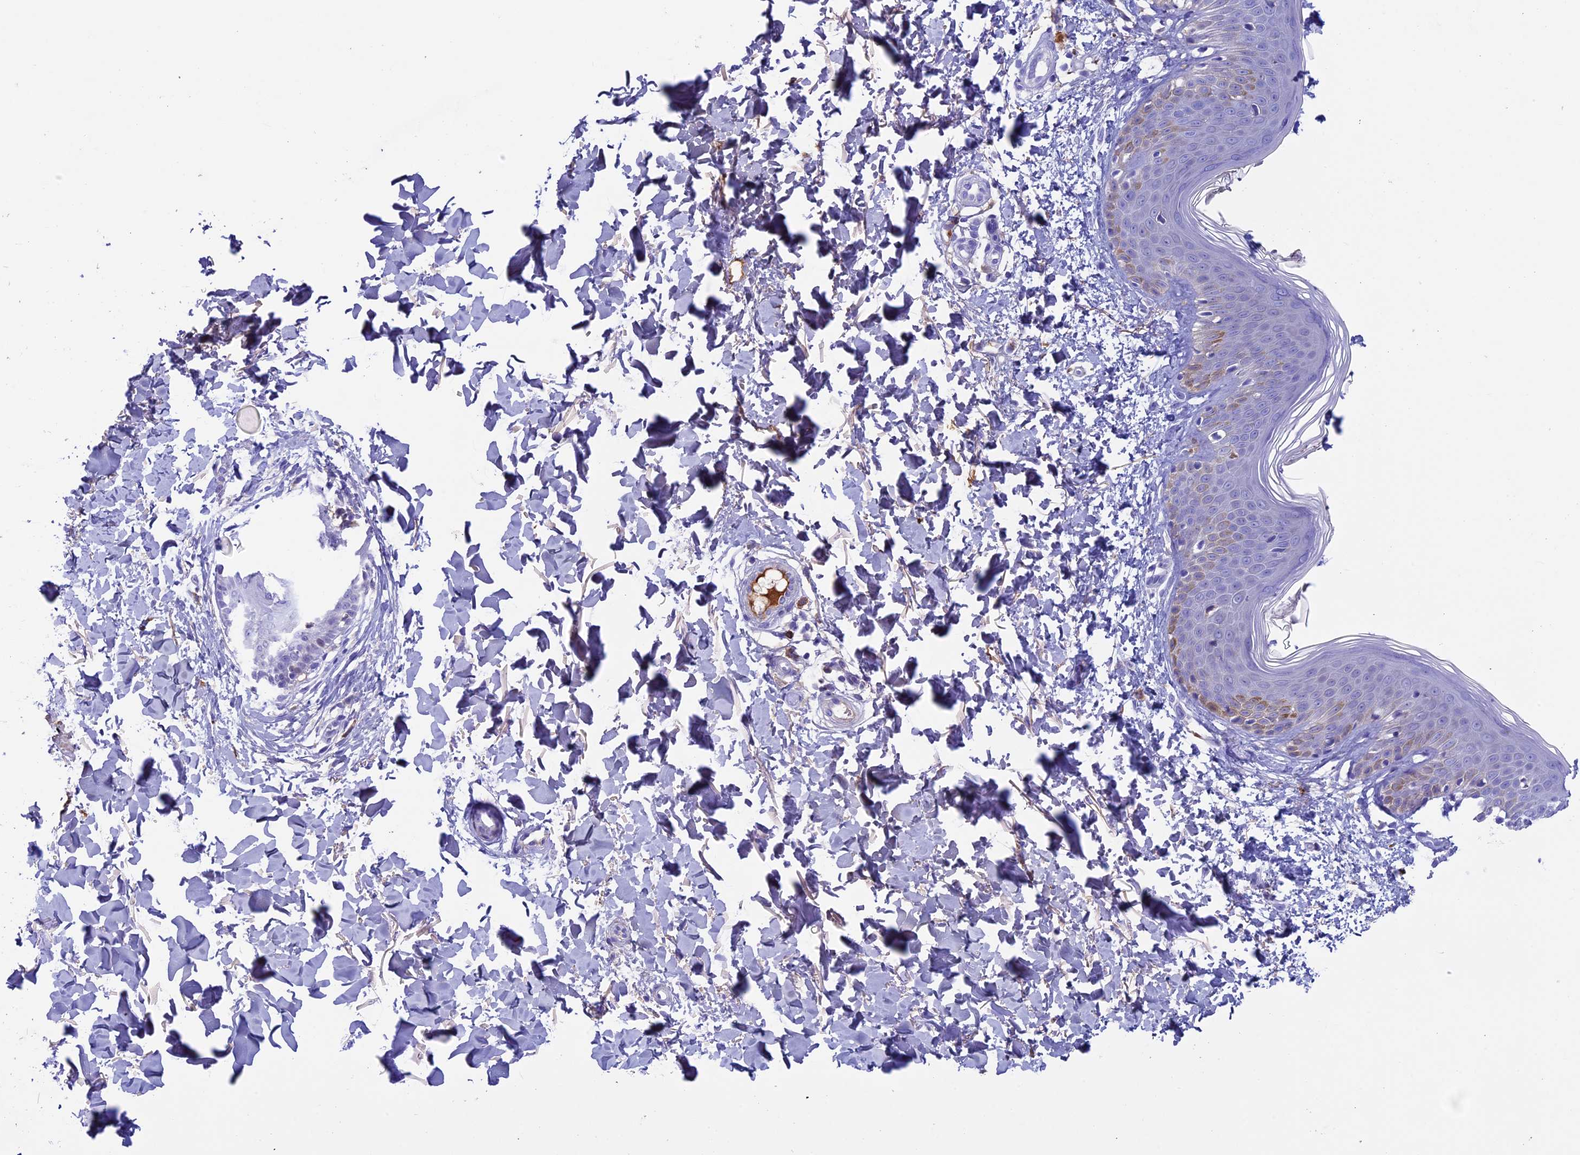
{"staining": {"intensity": "weak", "quantity": "25%-75%", "location": "cytoplasmic/membranous"}, "tissue": "skin", "cell_type": "Fibroblasts", "image_type": "normal", "snomed": [{"axis": "morphology", "description": "Normal tissue, NOS"}, {"axis": "topography", "description": "Skin"}], "caption": "Skin was stained to show a protein in brown. There is low levels of weak cytoplasmic/membranous positivity in approximately 25%-75% of fibroblasts. The protein of interest is shown in brown color, while the nuclei are stained blue.", "gene": "IGSF6", "patient": {"sex": "male", "age": 37}}